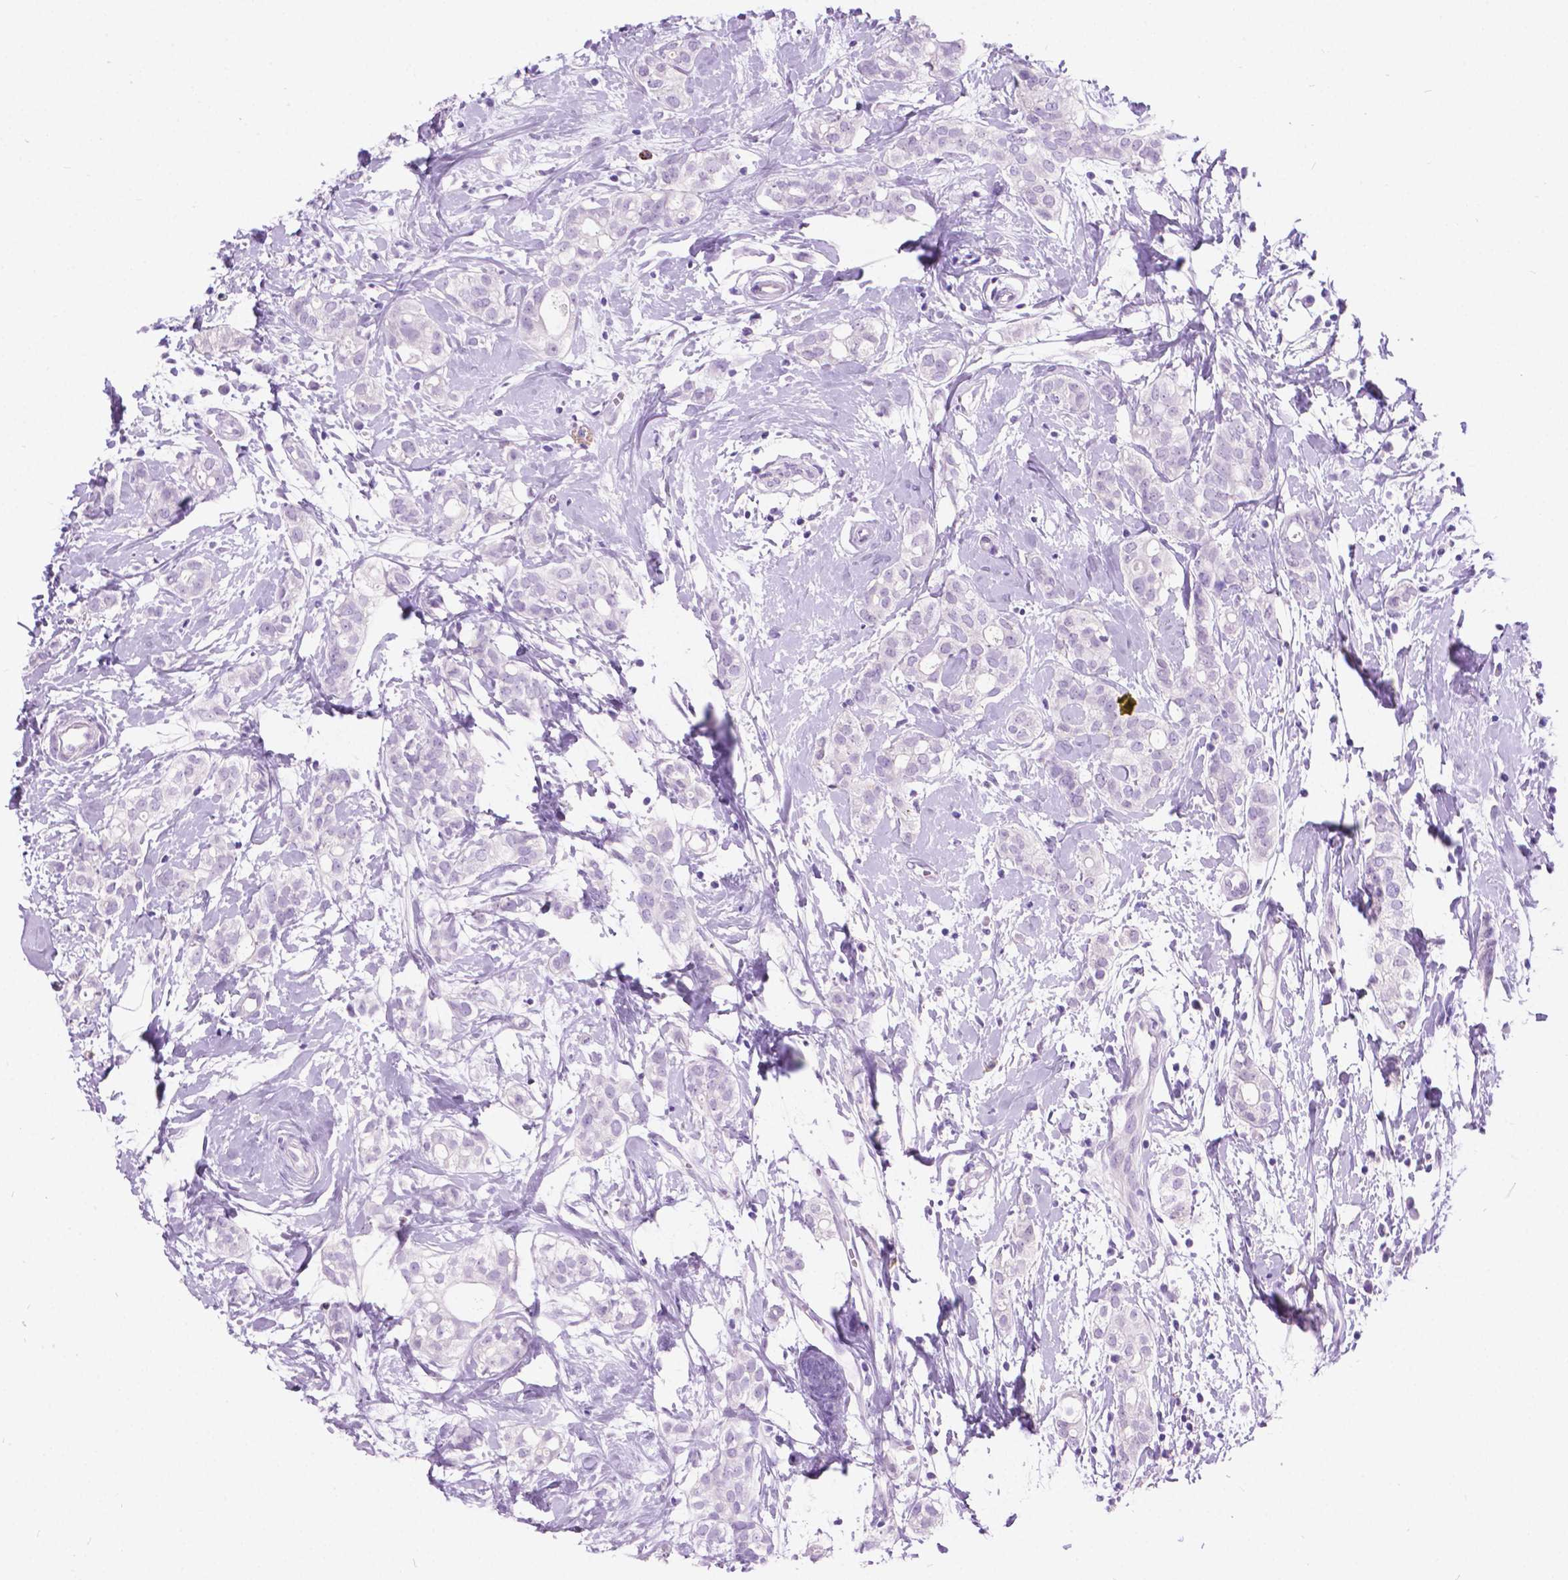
{"staining": {"intensity": "negative", "quantity": "none", "location": "none"}, "tissue": "breast cancer", "cell_type": "Tumor cells", "image_type": "cancer", "snomed": [{"axis": "morphology", "description": "Duct carcinoma"}, {"axis": "topography", "description": "Breast"}], "caption": "This is an IHC photomicrograph of breast cancer (intraductal carcinoma). There is no positivity in tumor cells.", "gene": "ARMS2", "patient": {"sex": "female", "age": 40}}